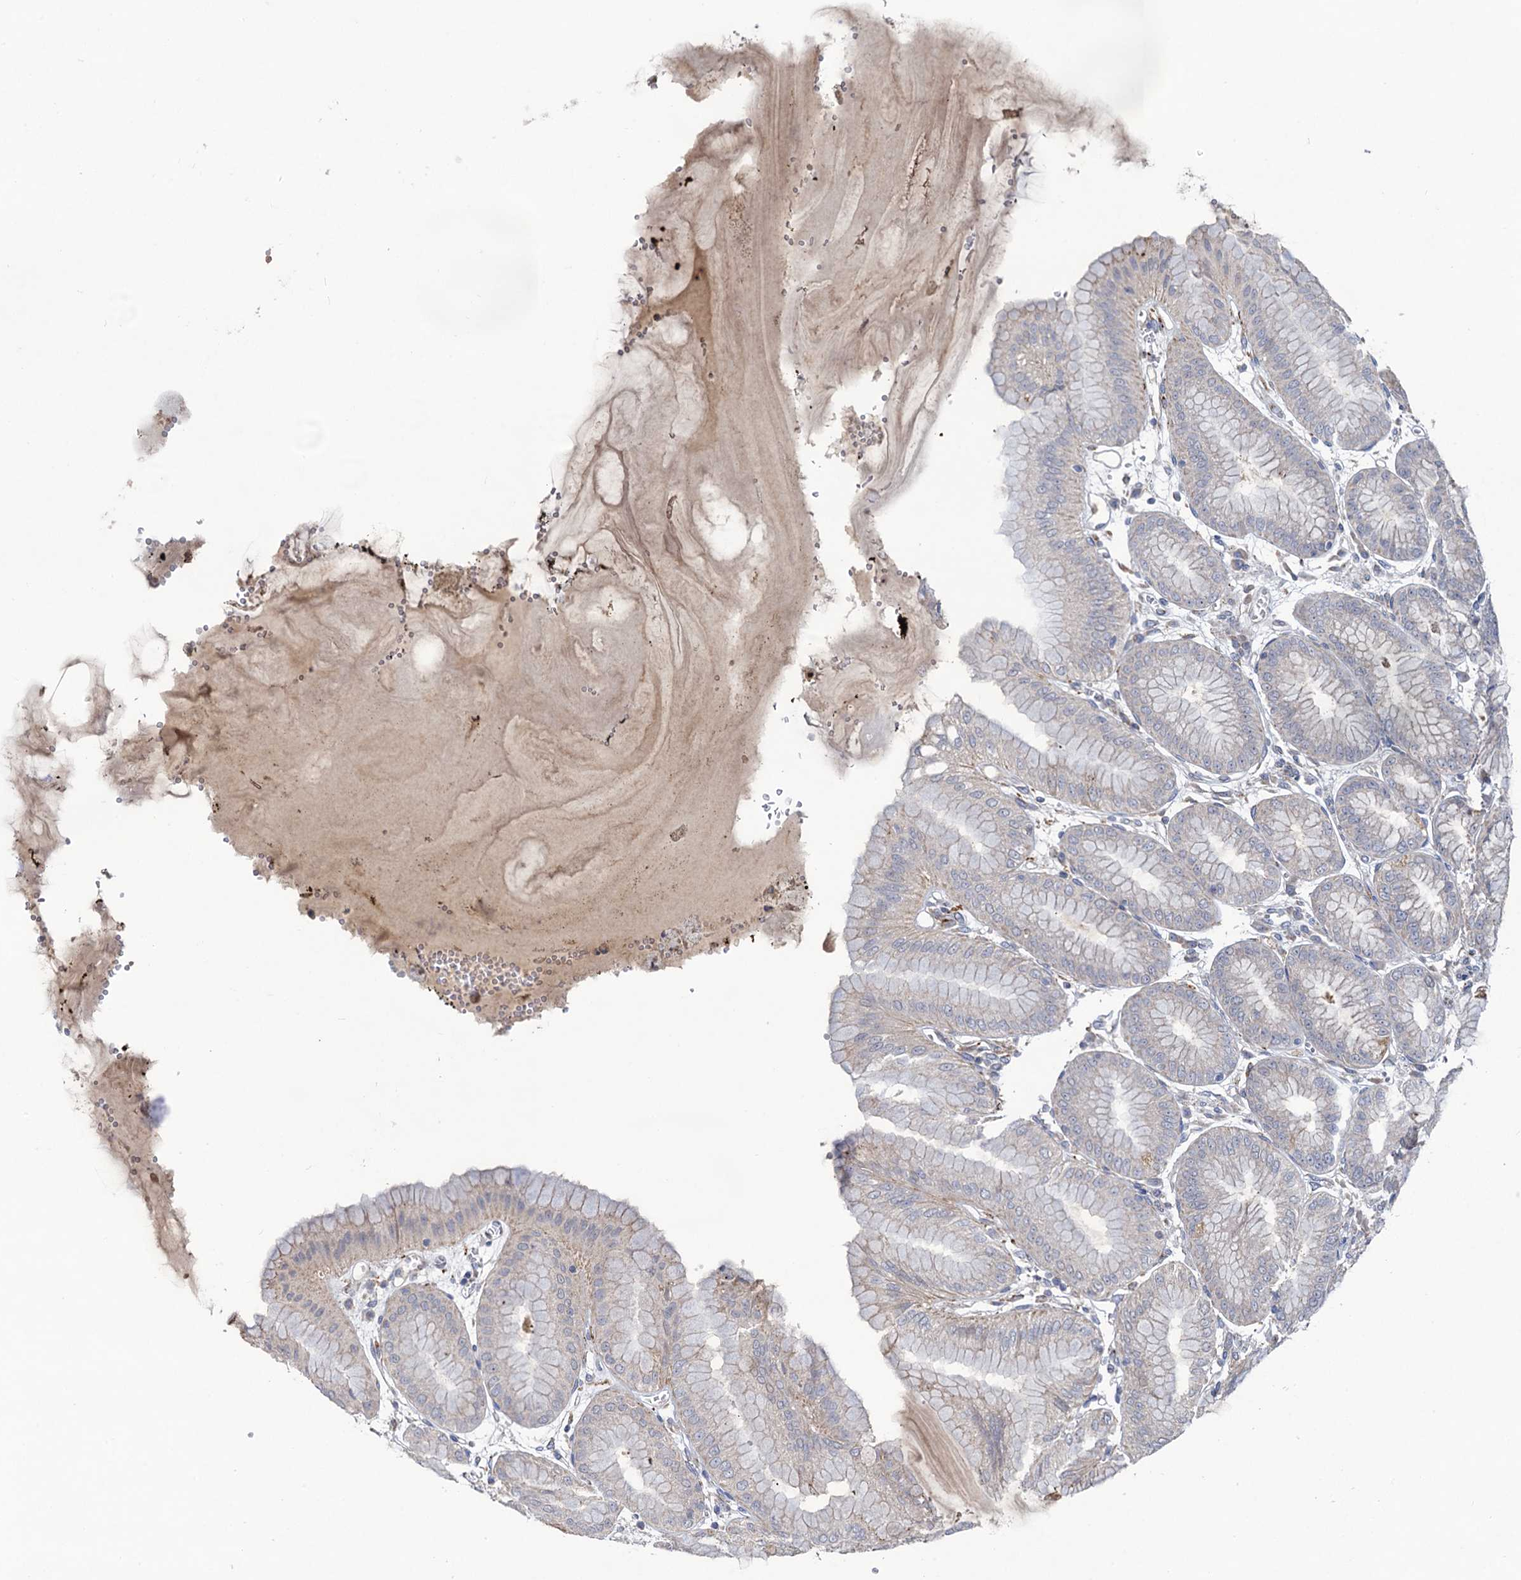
{"staining": {"intensity": "moderate", "quantity": "<25%", "location": "cytoplasmic/membranous"}, "tissue": "stomach", "cell_type": "Glandular cells", "image_type": "normal", "snomed": [{"axis": "morphology", "description": "Normal tissue, NOS"}, {"axis": "topography", "description": "Stomach, lower"}], "caption": "Immunohistochemistry (IHC) of normal stomach shows low levels of moderate cytoplasmic/membranous expression in about <25% of glandular cells. (IHC, brightfield microscopy, high magnification).", "gene": "ANKS3", "patient": {"sex": "male", "age": 71}}